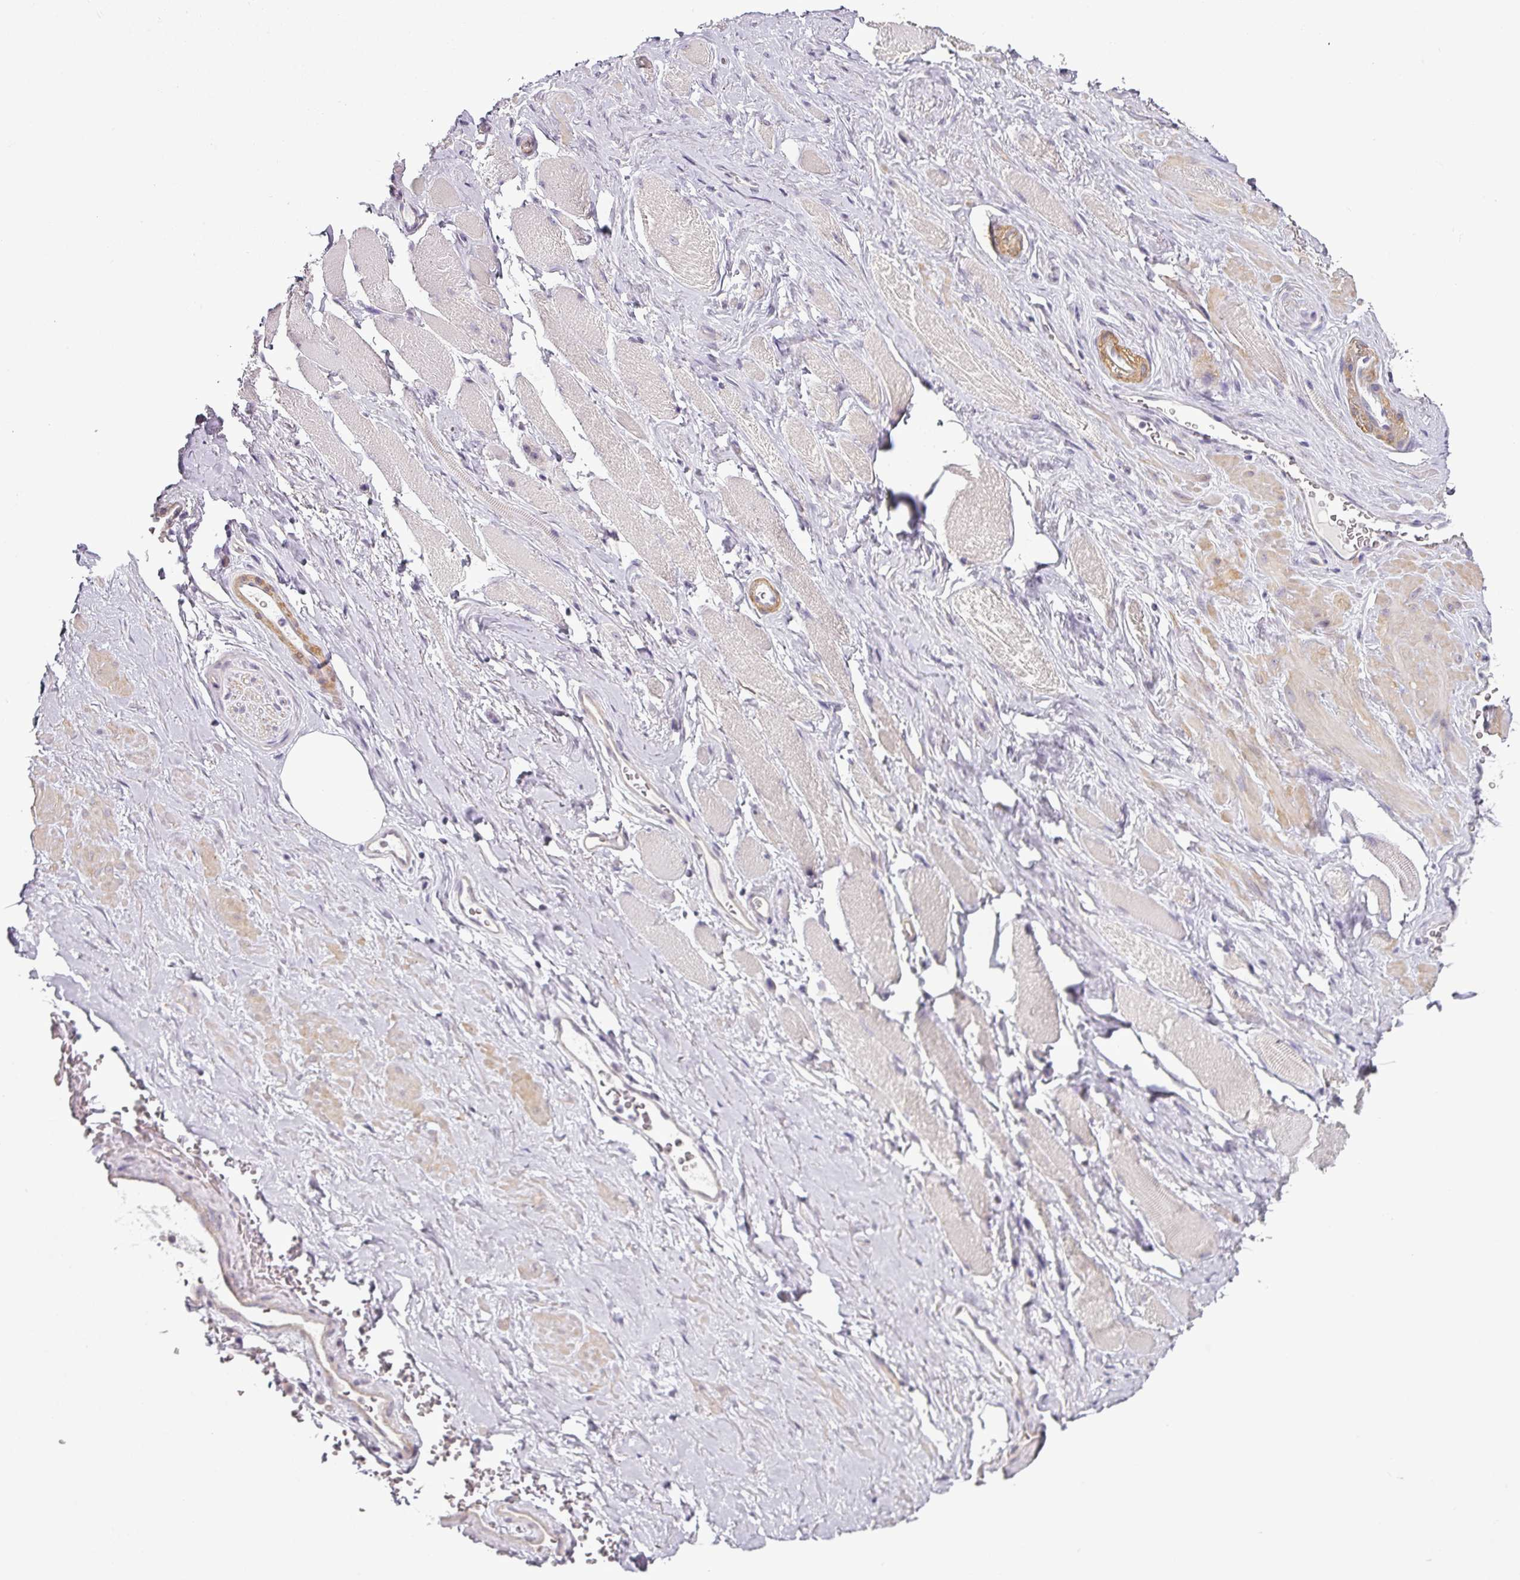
{"staining": {"intensity": "negative", "quantity": "none", "location": "none"}, "tissue": "soft tissue", "cell_type": "Fibroblasts", "image_type": "normal", "snomed": [{"axis": "morphology", "description": "Normal tissue, NOS"}, {"axis": "topography", "description": "Prostate"}, {"axis": "topography", "description": "Peripheral nerve tissue"}], "caption": "Fibroblasts are negative for brown protein staining in benign soft tissue. (DAB (3,3'-diaminobenzidine) immunohistochemistry visualized using brightfield microscopy, high magnification).", "gene": "OR52D1", "patient": {"sex": "male", "age": 61}}